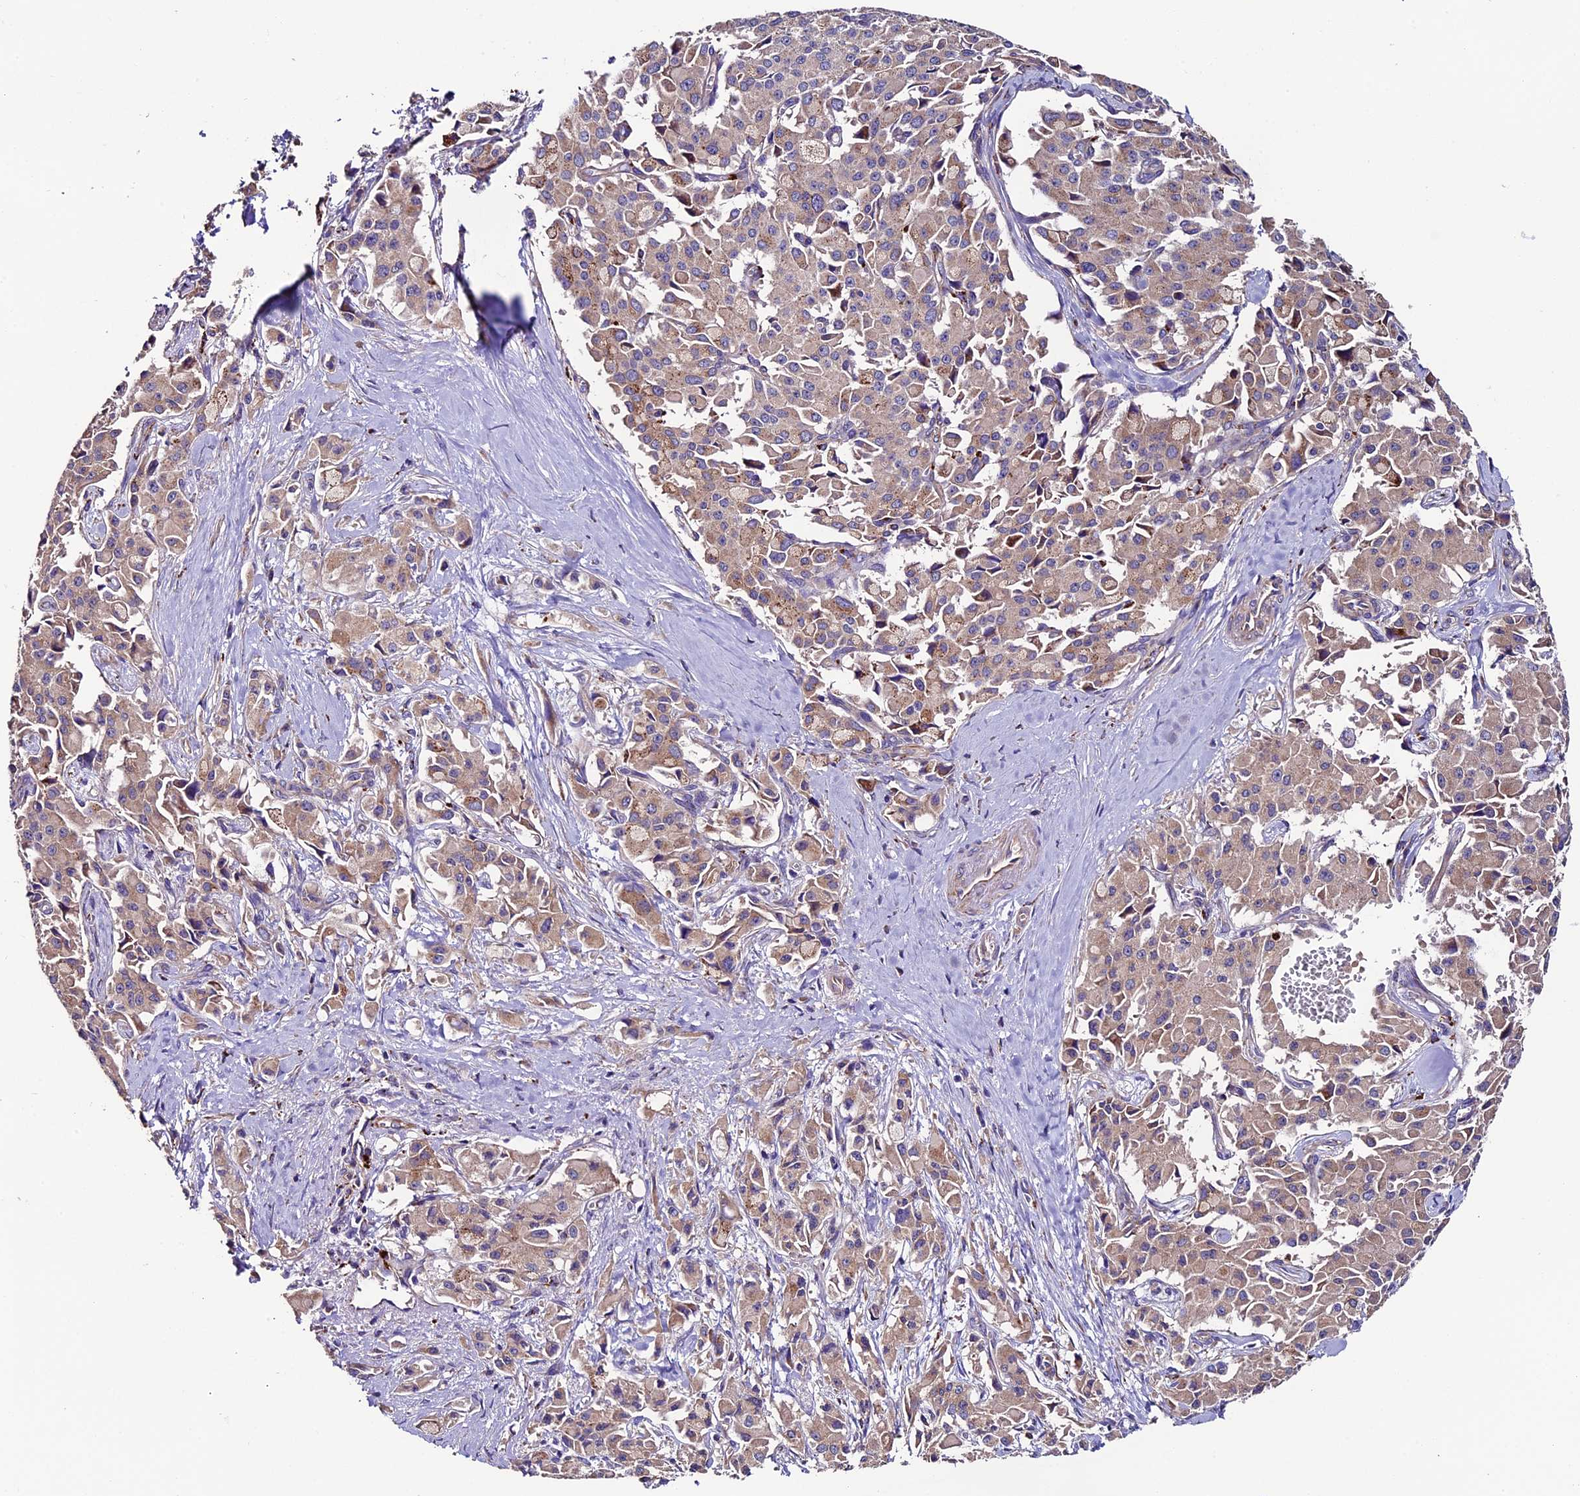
{"staining": {"intensity": "moderate", "quantity": ">75%", "location": "cytoplasmic/membranous"}, "tissue": "pancreatic cancer", "cell_type": "Tumor cells", "image_type": "cancer", "snomed": [{"axis": "morphology", "description": "Adenocarcinoma, NOS"}, {"axis": "topography", "description": "Pancreas"}], "caption": "Pancreatic adenocarcinoma stained with a protein marker reveals moderate staining in tumor cells.", "gene": "CLN5", "patient": {"sex": "male", "age": 65}}